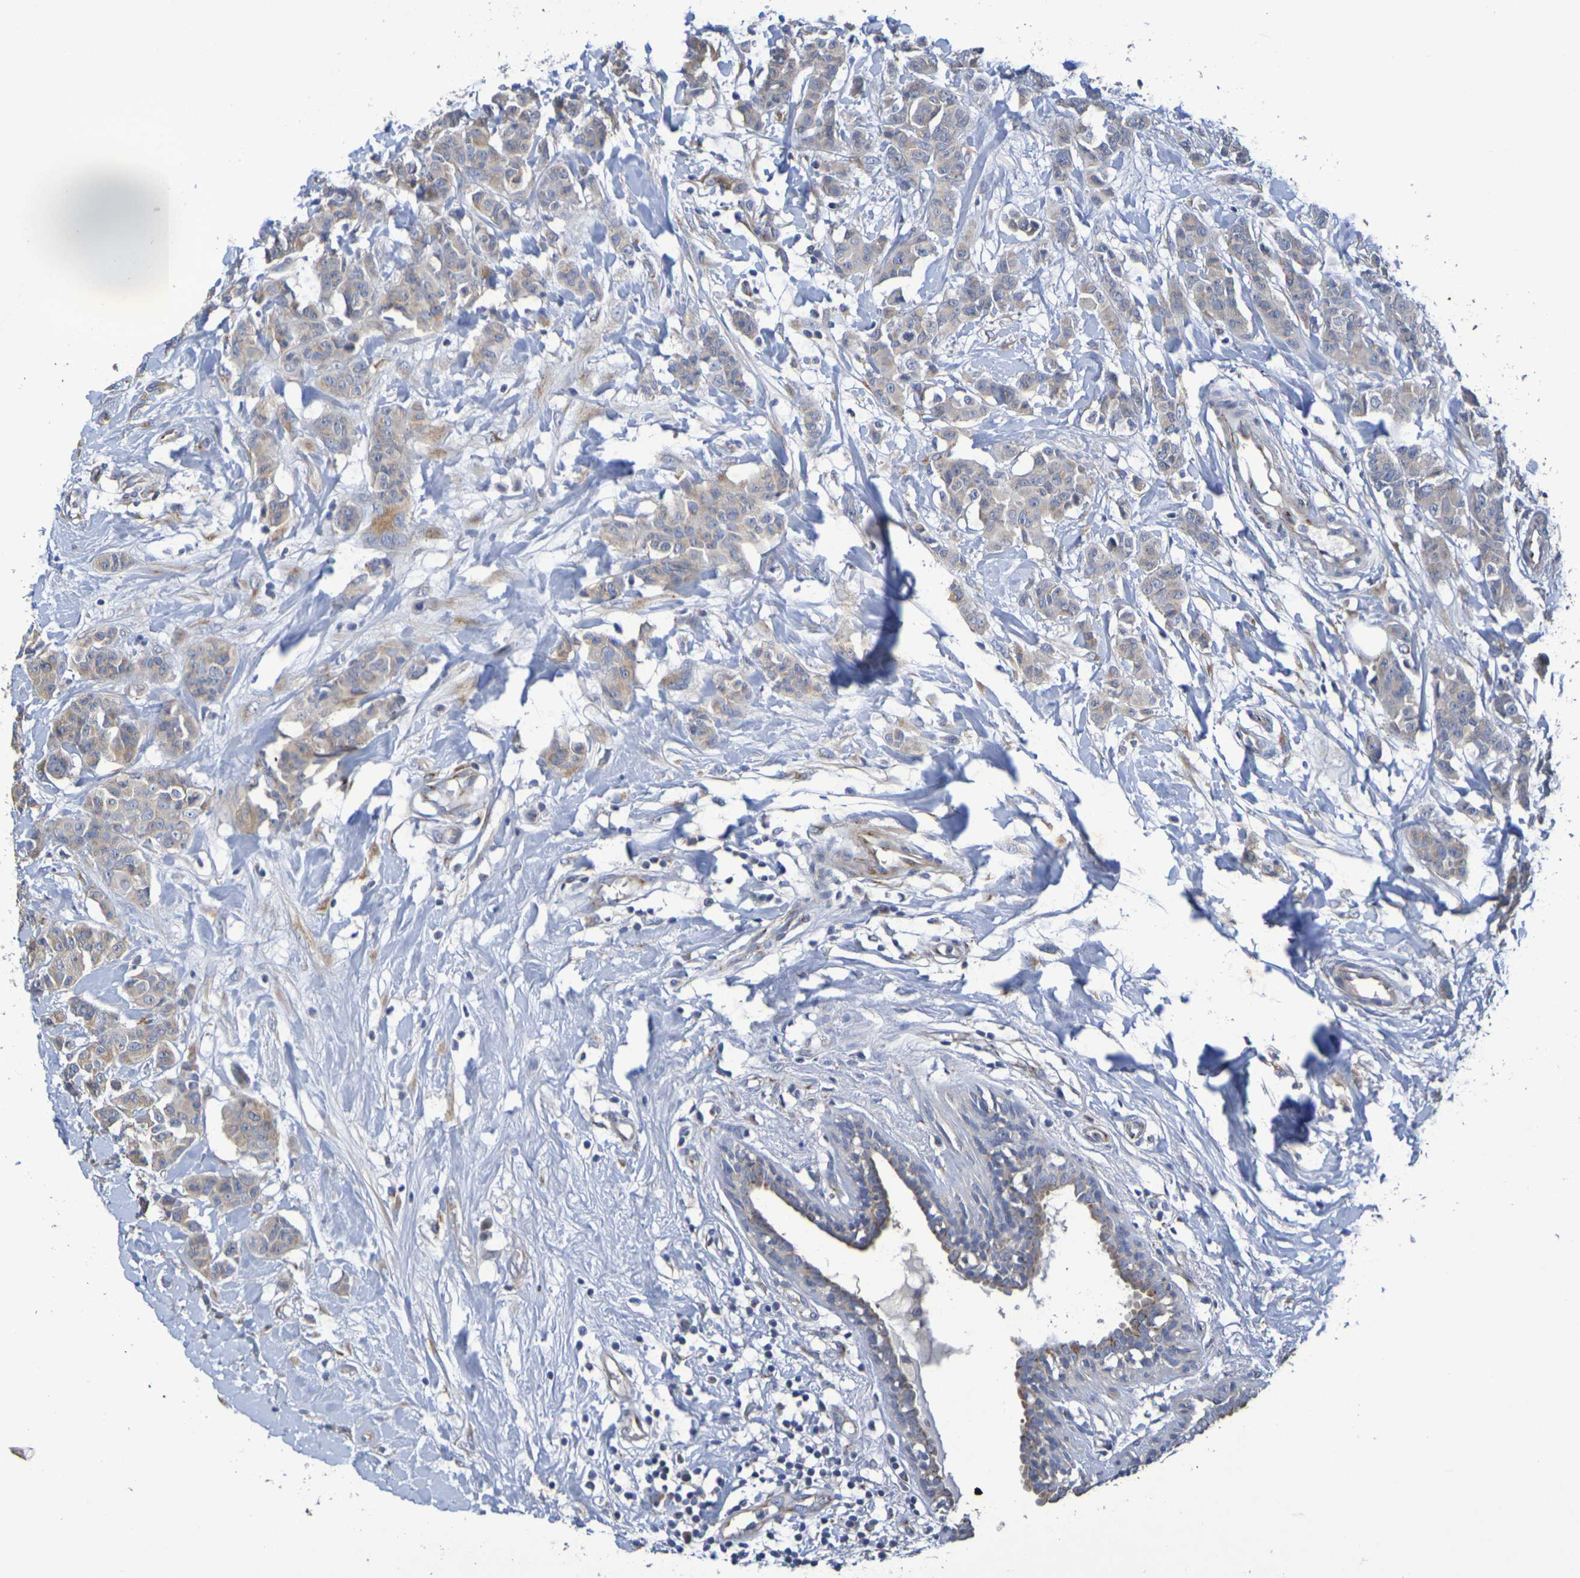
{"staining": {"intensity": "weak", "quantity": ">75%", "location": "cytoplasmic/membranous"}, "tissue": "breast cancer", "cell_type": "Tumor cells", "image_type": "cancer", "snomed": [{"axis": "morphology", "description": "Normal tissue, NOS"}, {"axis": "morphology", "description": "Duct carcinoma"}, {"axis": "topography", "description": "Breast"}], "caption": "DAB (3,3'-diaminobenzidine) immunohistochemical staining of human breast cancer (intraductal carcinoma) shows weak cytoplasmic/membranous protein expression in about >75% of tumor cells. Using DAB (brown) and hematoxylin (blue) stains, captured at high magnification using brightfield microscopy.", "gene": "DCP2", "patient": {"sex": "female", "age": 40}}